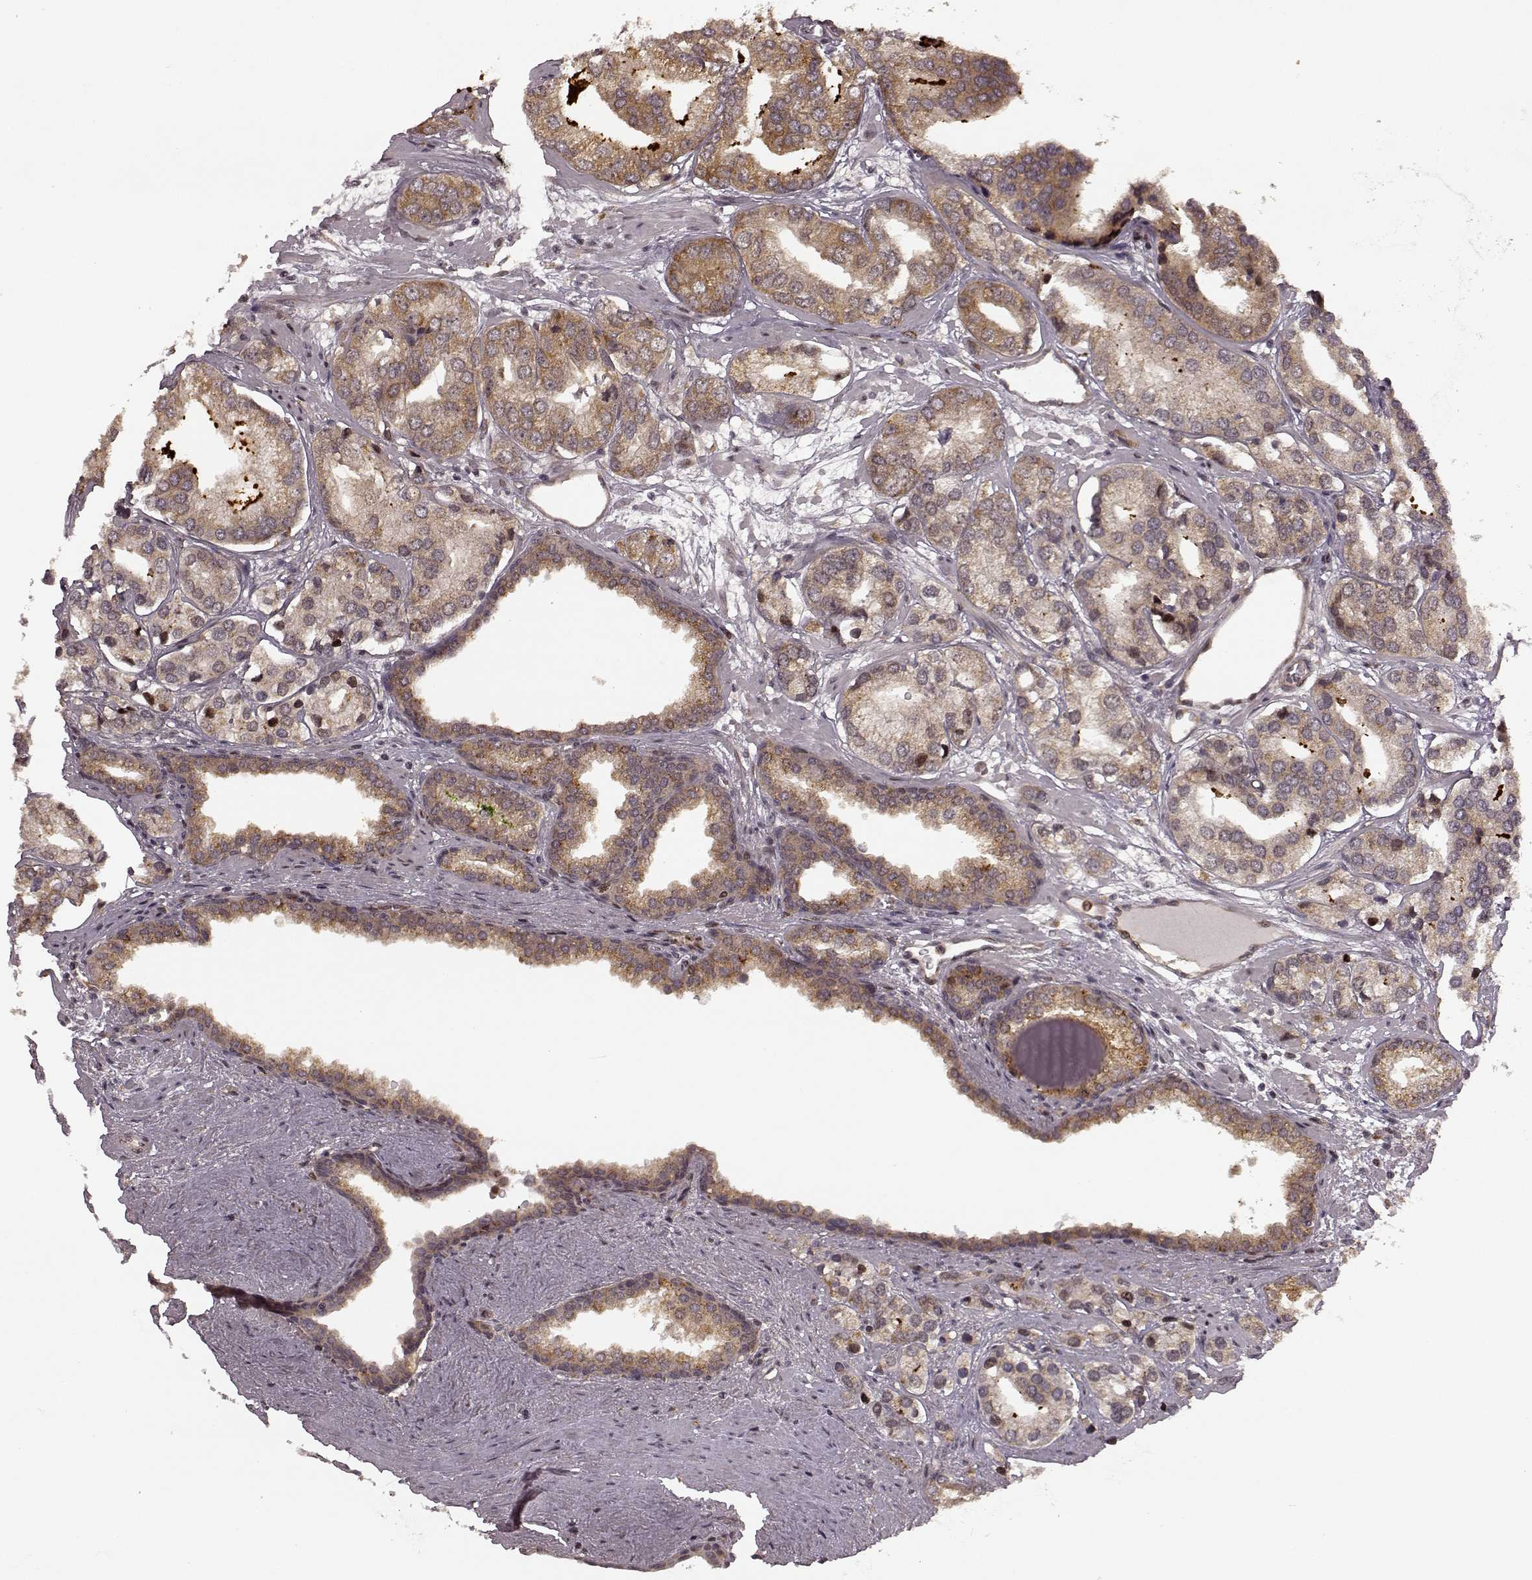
{"staining": {"intensity": "weak", "quantity": ">75%", "location": "cytoplasmic/membranous"}, "tissue": "prostate cancer", "cell_type": "Tumor cells", "image_type": "cancer", "snomed": [{"axis": "morphology", "description": "Adenocarcinoma, High grade"}, {"axis": "topography", "description": "Prostate"}], "caption": "A brown stain shows weak cytoplasmic/membranous staining of a protein in prostate high-grade adenocarcinoma tumor cells.", "gene": "SLC12A9", "patient": {"sex": "male", "age": 58}}